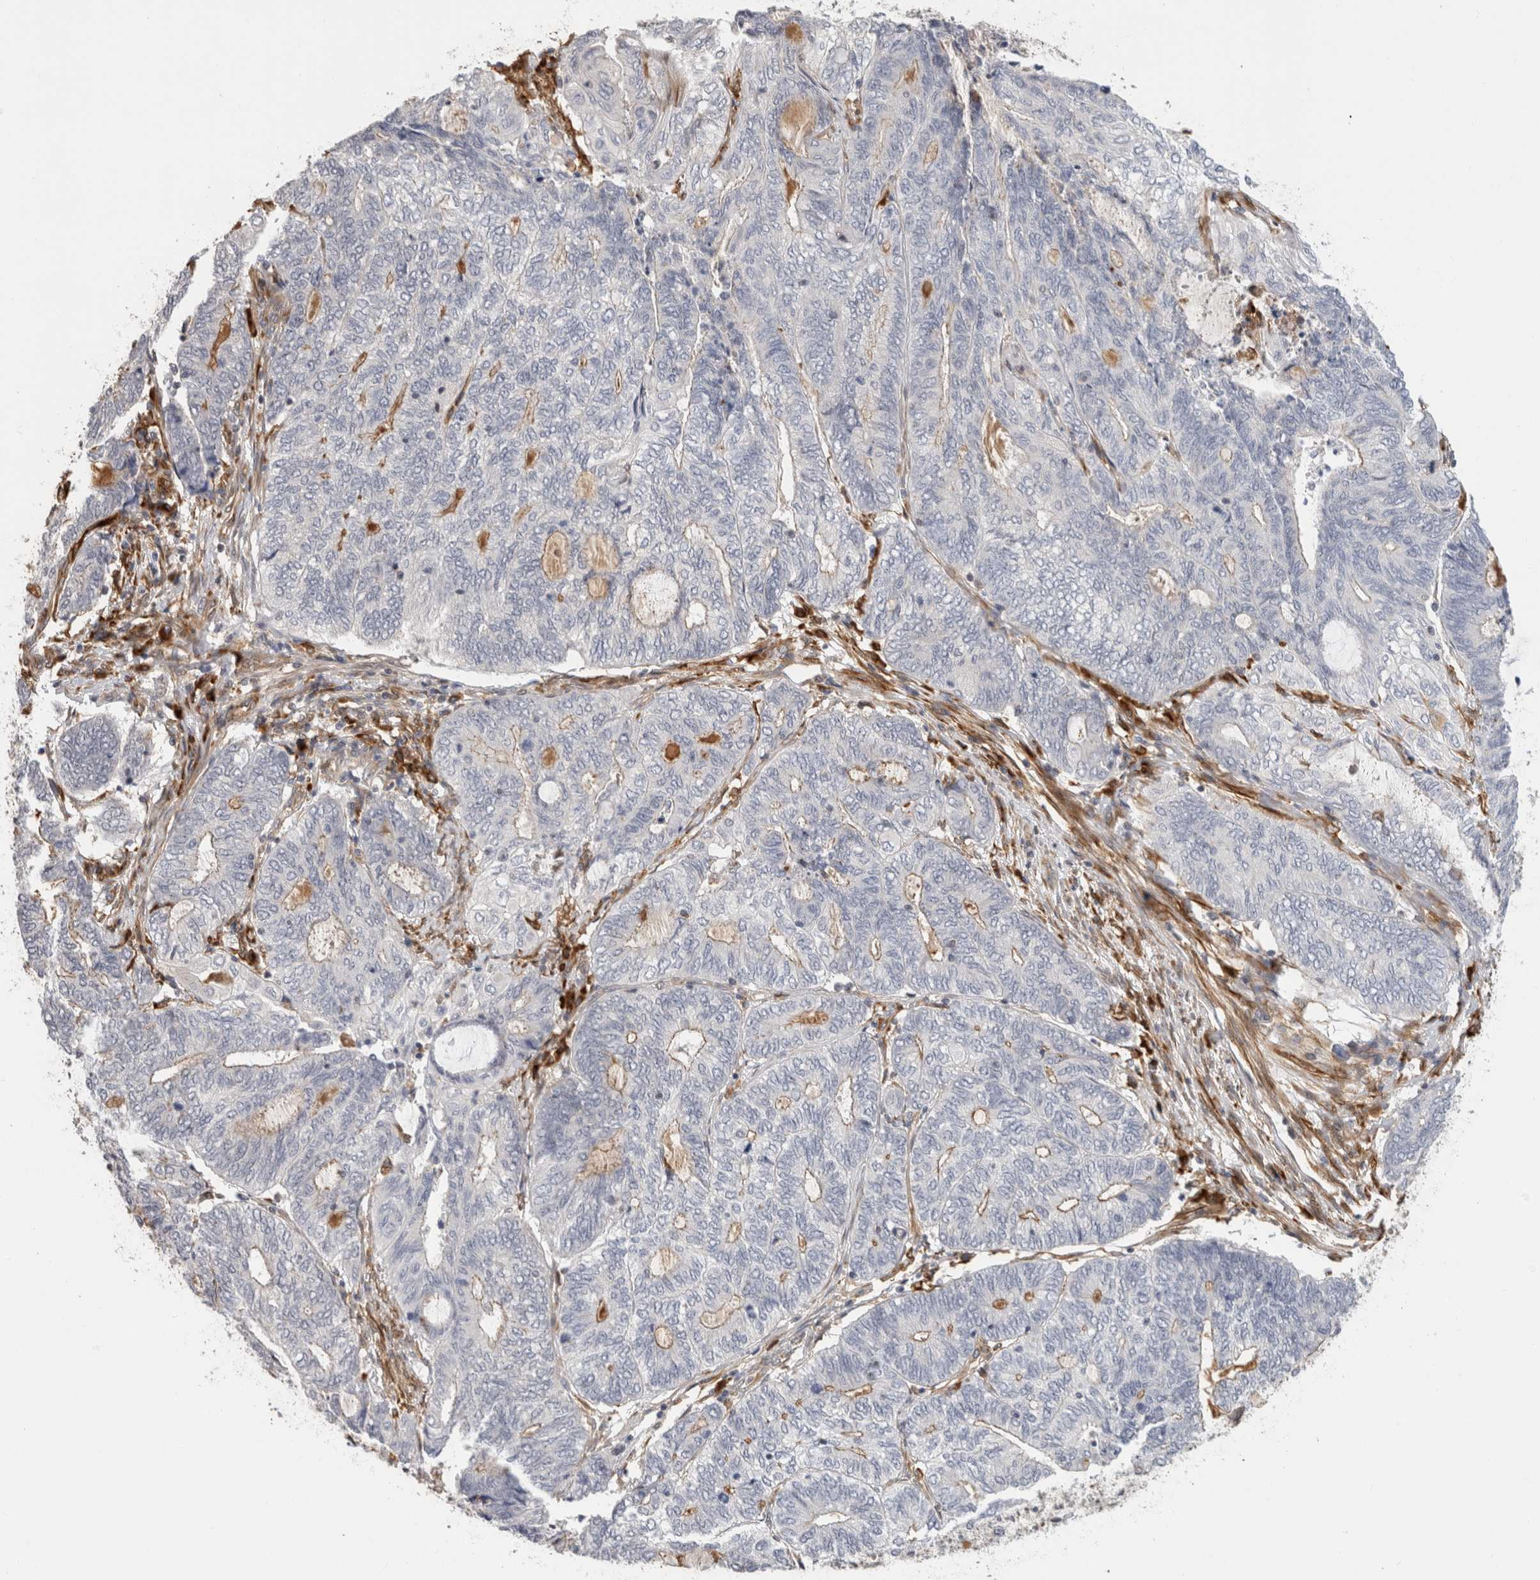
{"staining": {"intensity": "moderate", "quantity": "<25%", "location": "cytoplasmic/membranous"}, "tissue": "endometrial cancer", "cell_type": "Tumor cells", "image_type": "cancer", "snomed": [{"axis": "morphology", "description": "Adenocarcinoma, NOS"}, {"axis": "topography", "description": "Uterus"}, {"axis": "topography", "description": "Endometrium"}], "caption": "IHC image of adenocarcinoma (endometrial) stained for a protein (brown), which shows low levels of moderate cytoplasmic/membranous staining in about <25% of tumor cells.", "gene": "APOL2", "patient": {"sex": "female", "age": 70}}